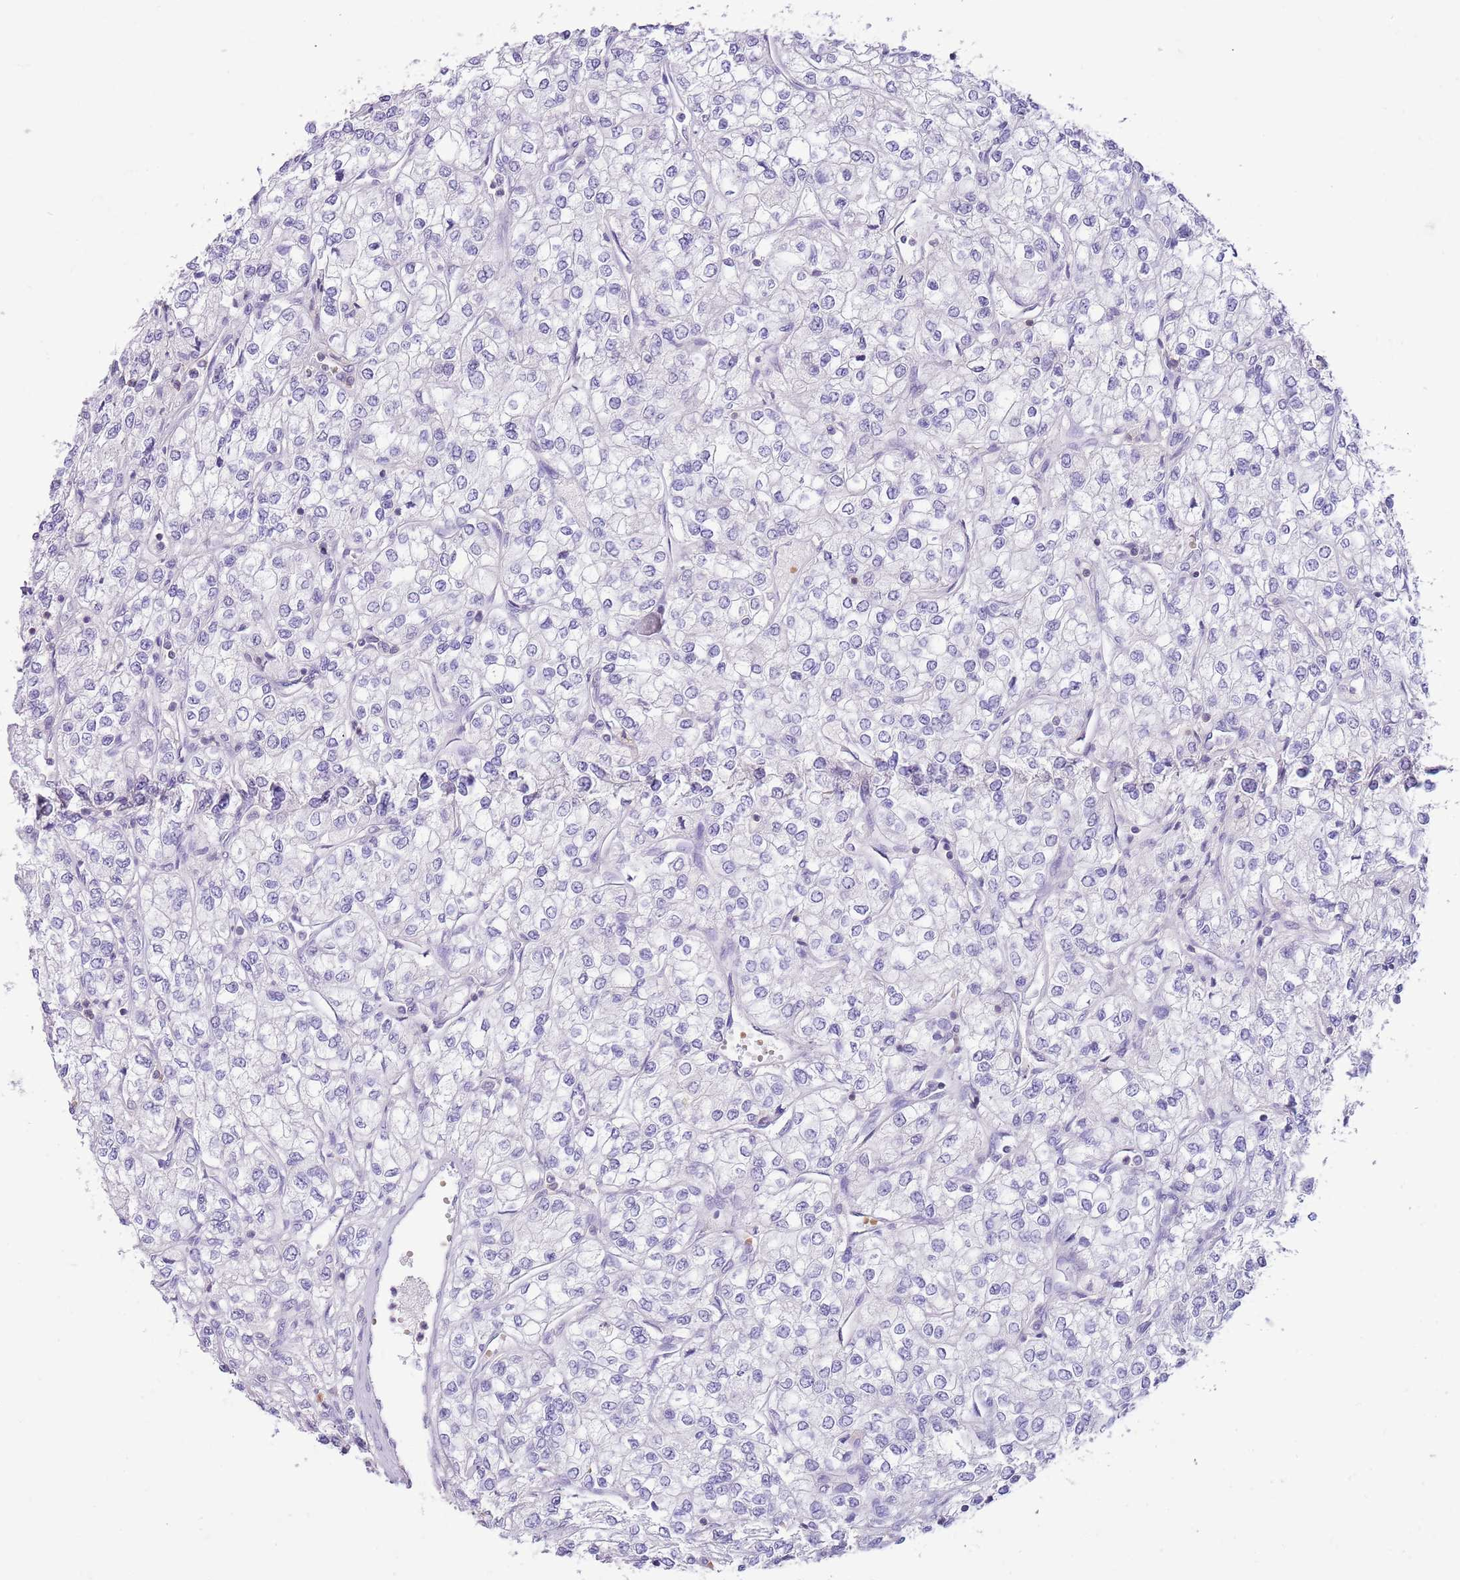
{"staining": {"intensity": "negative", "quantity": "none", "location": "none"}, "tissue": "renal cancer", "cell_type": "Tumor cells", "image_type": "cancer", "snomed": [{"axis": "morphology", "description": "Adenocarcinoma, NOS"}, {"axis": "topography", "description": "Kidney"}], "caption": "This image is of adenocarcinoma (renal) stained with immunohistochemistry (IHC) to label a protein in brown with the nuclei are counter-stained blue. There is no staining in tumor cells.", "gene": "OR4Q3", "patient": {"sex": "male", "age": 80}}